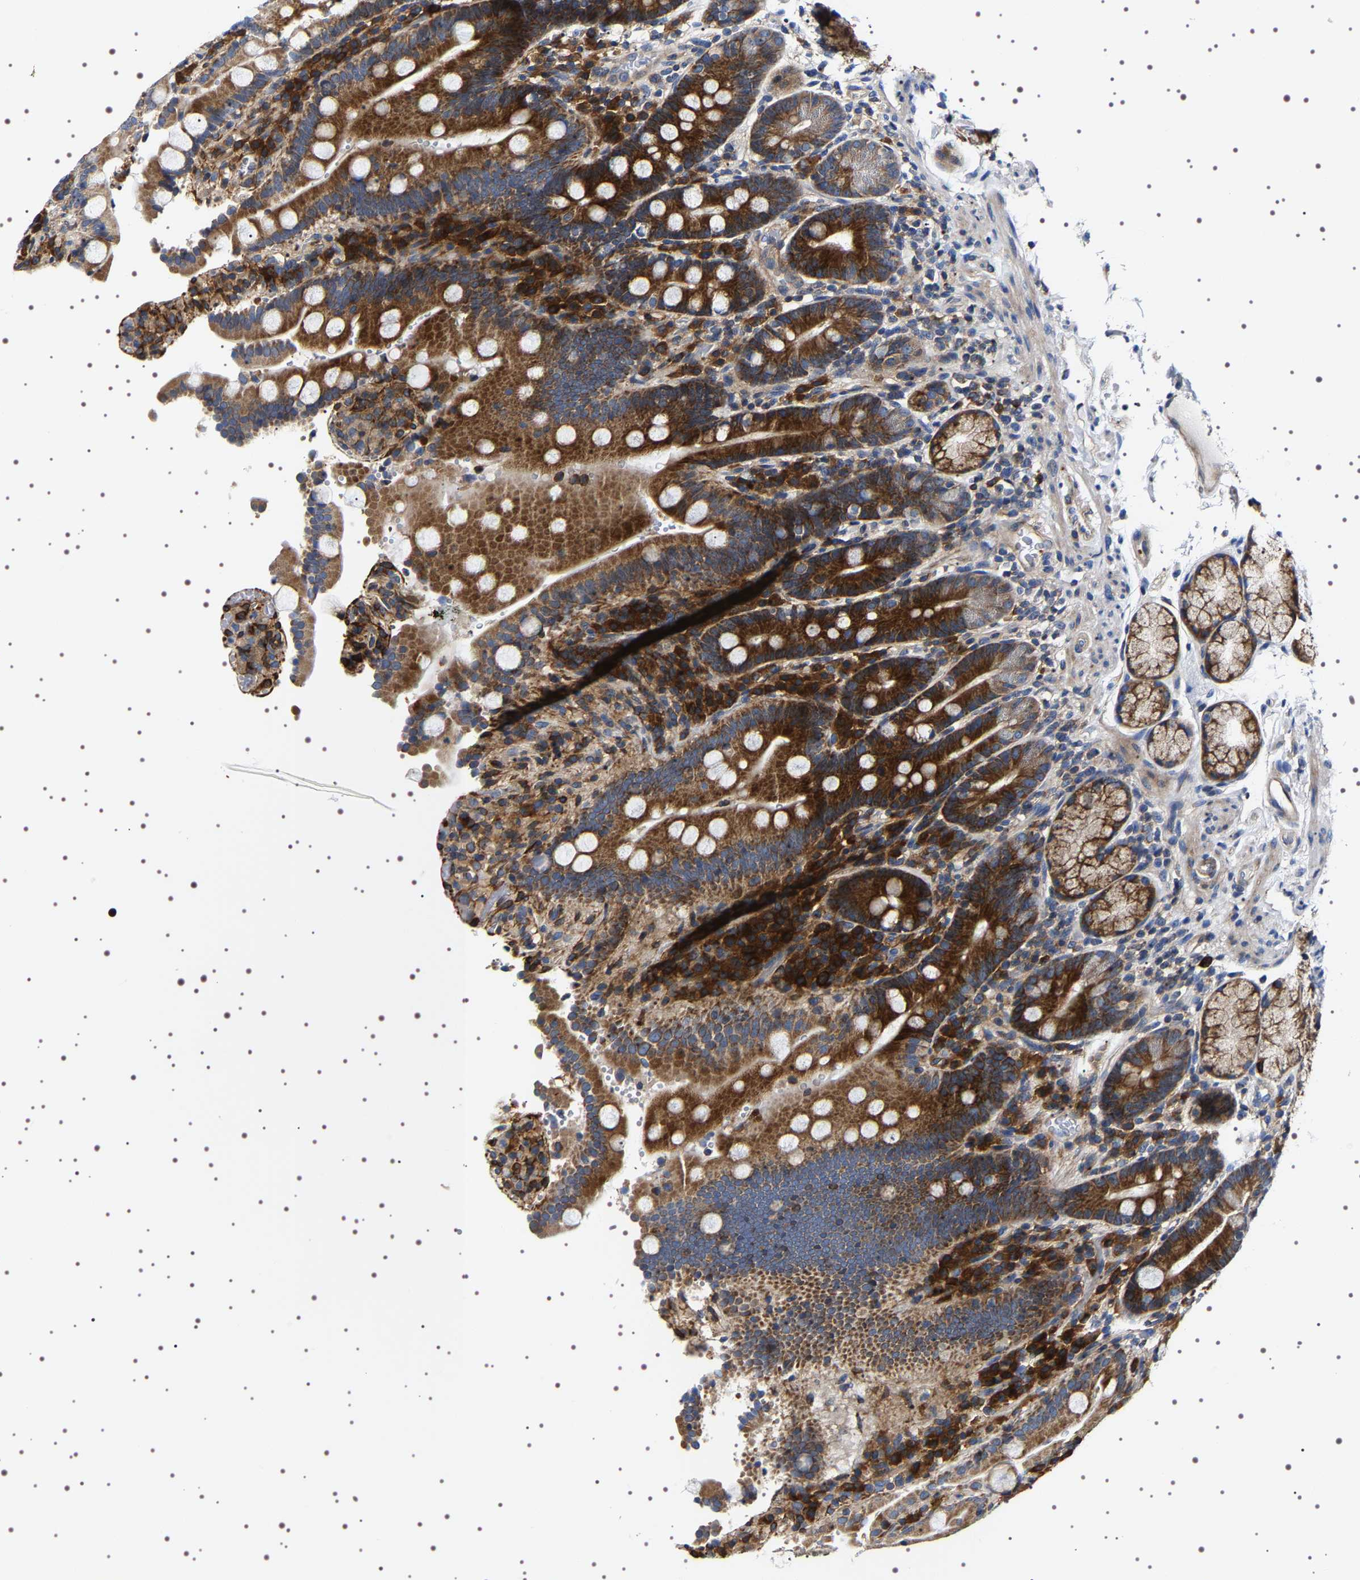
{"staining": {"intensity": "strong", "quantity": ">75%", "location": "cytoplasmic/membranous"}, "tissue": "duodenum", "cell_type": "Glandular cells", "image_type": "normal", "snomed": [{"axis": "morphology", "description": "Normal tissue, NOS"}, {"axis": "topography", "description": "Small intestine, NOS"}], "caption": "A high-resolution histopathology image shows IHC staining of normal duodenum, which shows strong cytoplasmic/membranous positivity in about >75% of glandular cells.", "gene": "SQLE", "patient": {"sex": "female", "age": 71}}